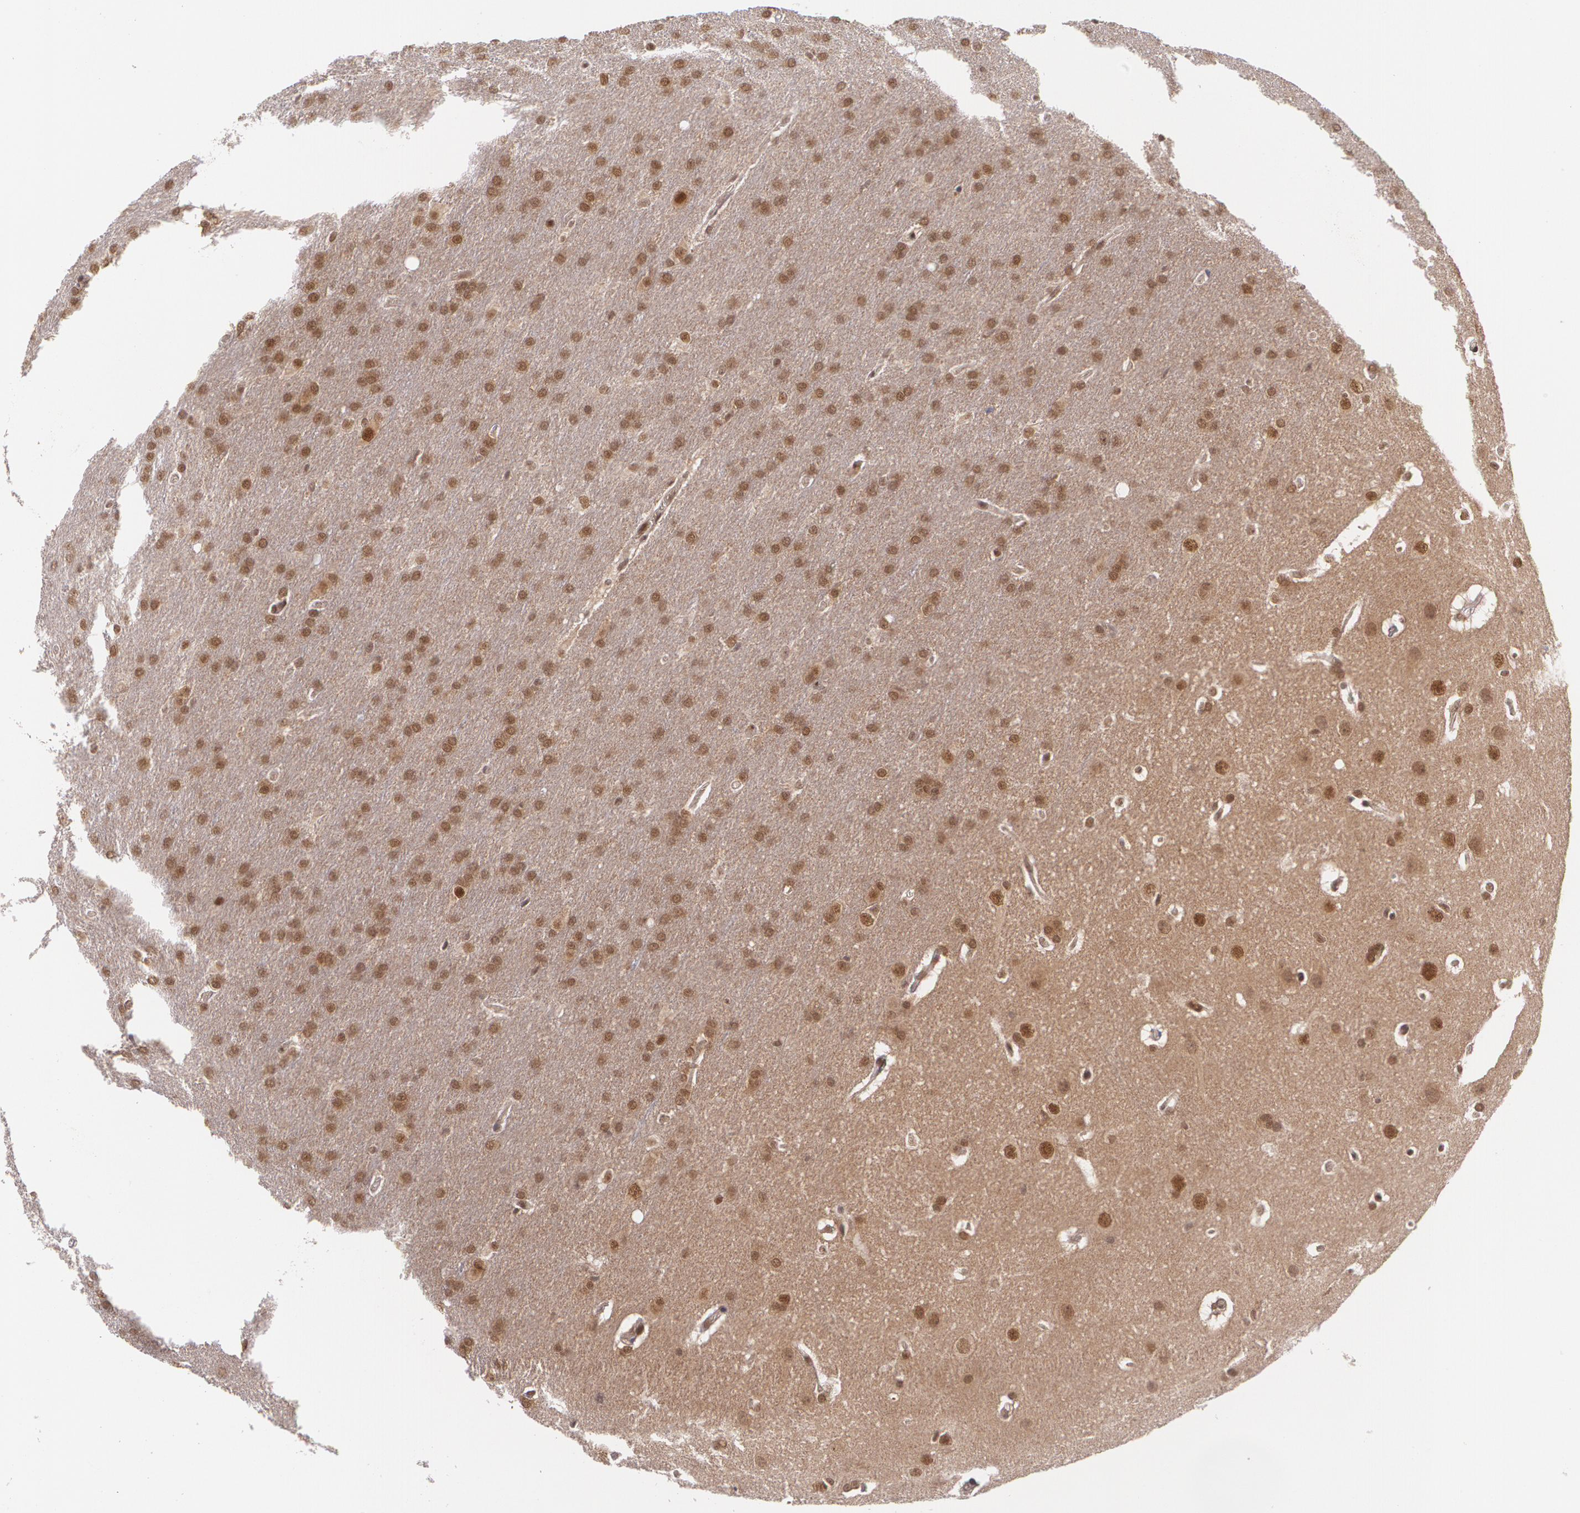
{"staining": {"intensity": "moderate", "quantity": "25%-75%", "location": "nuclear"}, "tissue": "glioma", "cell_type": "Tumor cells", "image_type": "cancer", "snomed": [{"axis": "morphology", "description": "Glioma, malignant, Low grade"}, {"axis": "topography", "description": "Brain"}], "caption": "An image of glioma stained for a protein reveals moderate nuclear brown staining in tumor cells. (Brightfield microscopy of DAB IHC at high magnification).", "gene": "CUL2", "patient": {"sex": "female", "age": 32}}